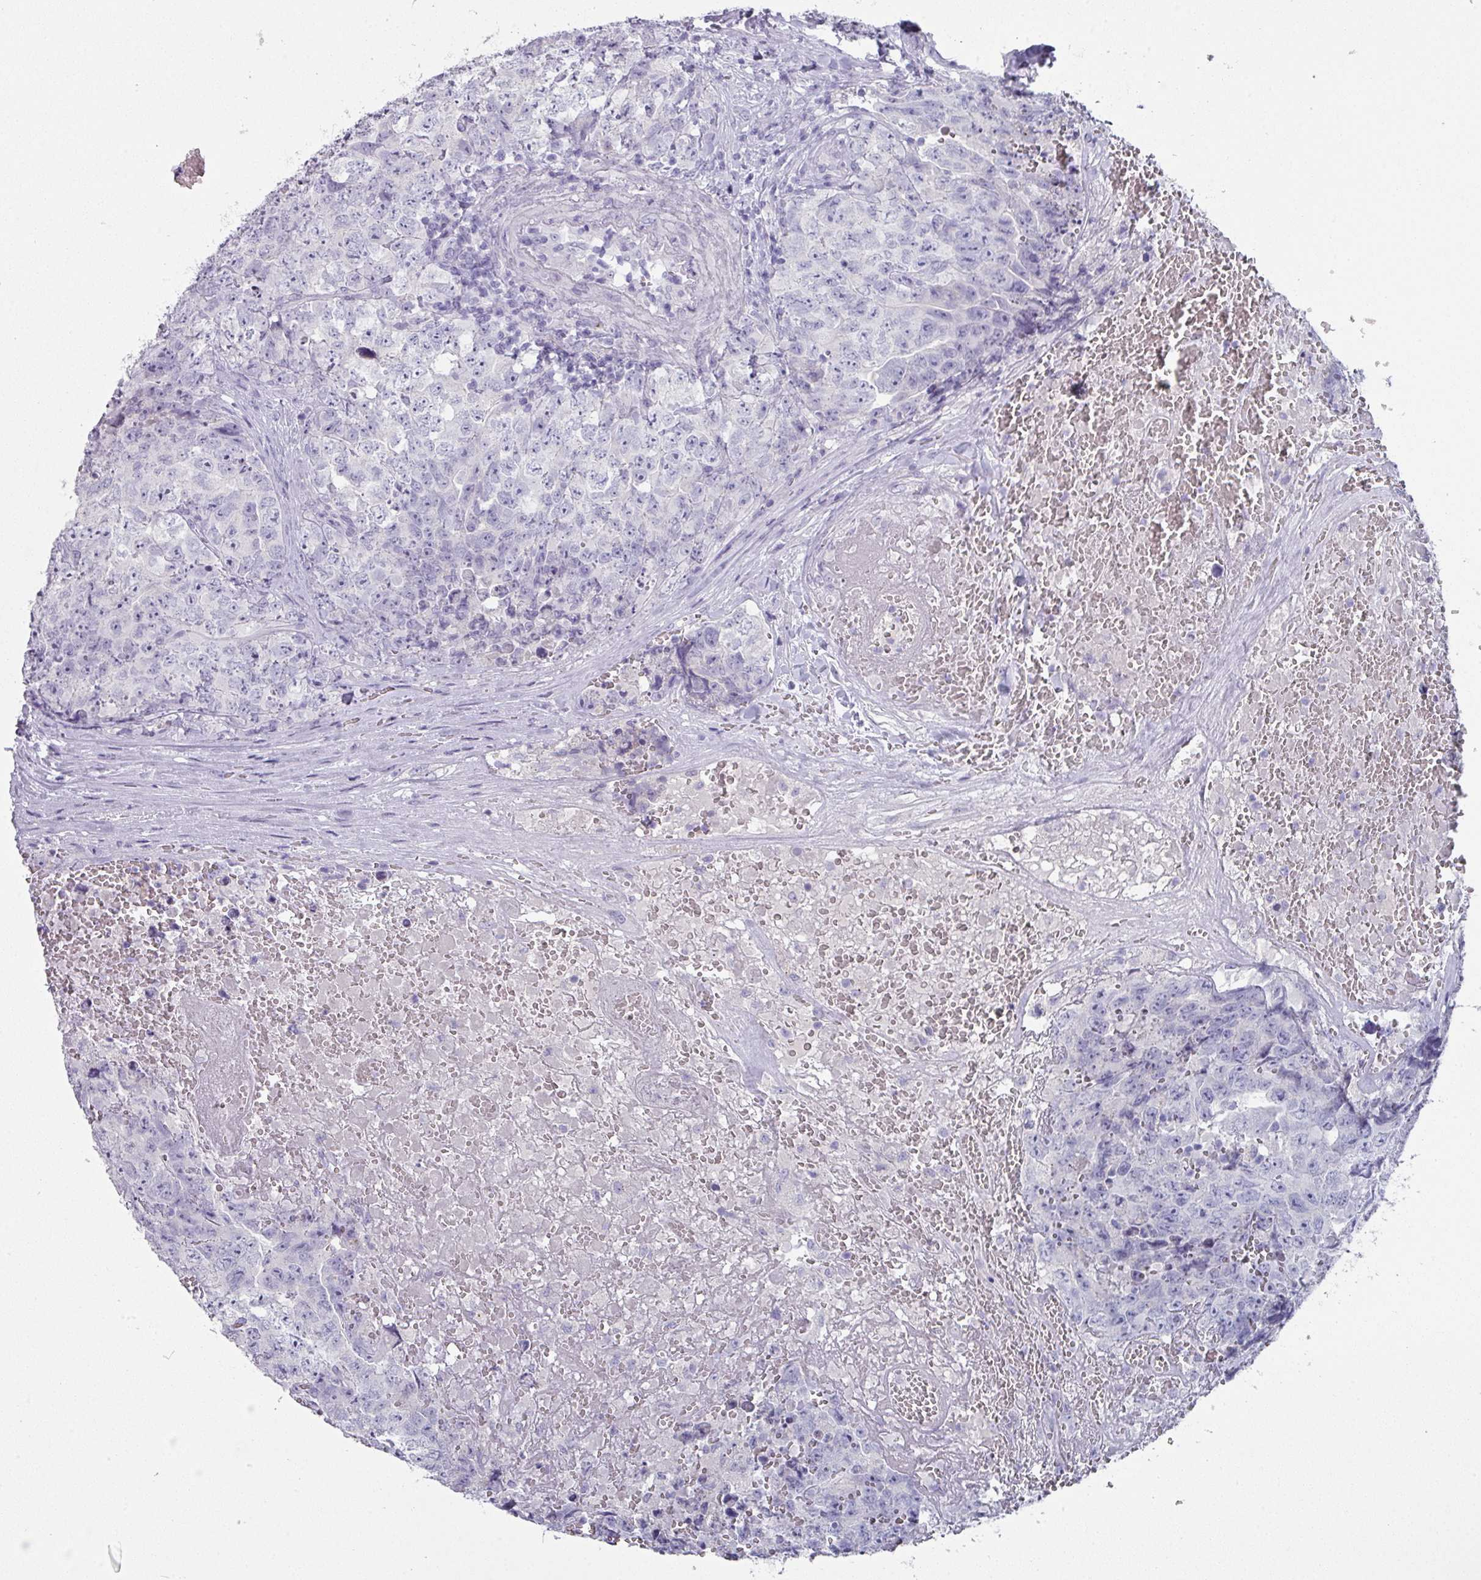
{"staining": {"intensity": "negative", "quantity": "none", "location": "none"}, "tissue": "testis cancer", "cell_type": "Tumor cells", "image_type": "cancer", "snomed": [{"axis": "morphology", "description": "Seminoma, NOS"}, {"axis": "morphology", "description": "Teratoma, malignant, NOS"}, {"axis": "topography", "description": "Testis"}], "caption": "This histopathology image is of testis cancer stained with immunohistochemistry (IHC) to label a protein in brown with the nuclei are counter-stained blue. There is no positivity in tumor cells.", "gene": "DEFB115", "patient": {"sex": "male", "age": 34}}